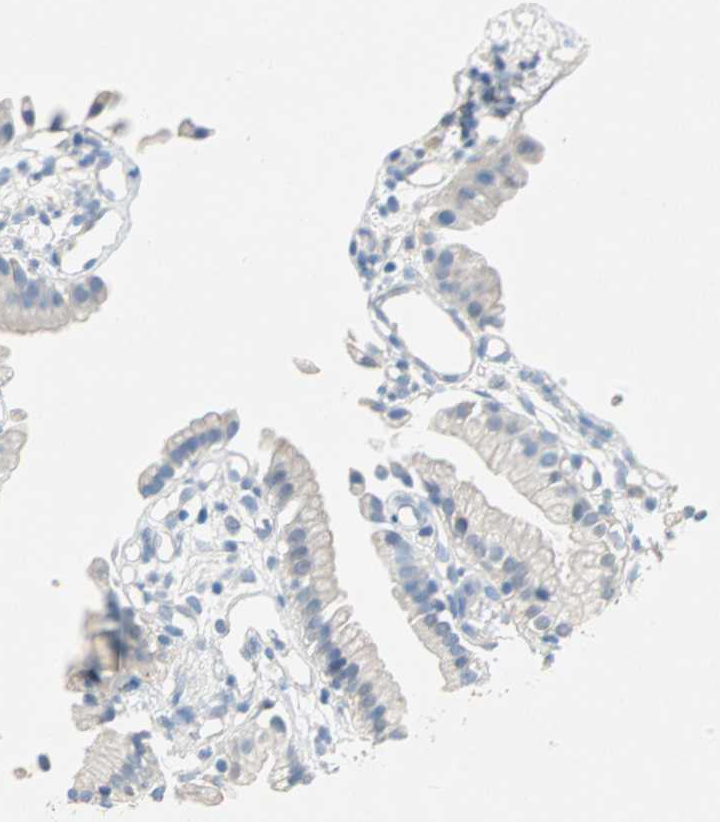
{"staining": {"intensity": "weak", "quantity": ">75%", "location": "cytoplasmic/membranous"}, "tissue": "gallbladder", "cell_type": "Glandular cells", "image_type": "normal", "snomed": [{"axis": "morphology", "description": "Normal tissue, NOS"}, {"axis": "topography", "description": "Gallbladder"}], "caption": "High-magnification brightfield microscopy of normal gallbladder stained with DAB (3,3'-diaminobenzidine) (brown) and counterstained with hematoxylin (blue). glandular cells exhibit weak cytoplasmic/membranous expression is present in approximately>75% of cells.", "gene": "MPI", "patient": {"sex": "male", "age": 65}}